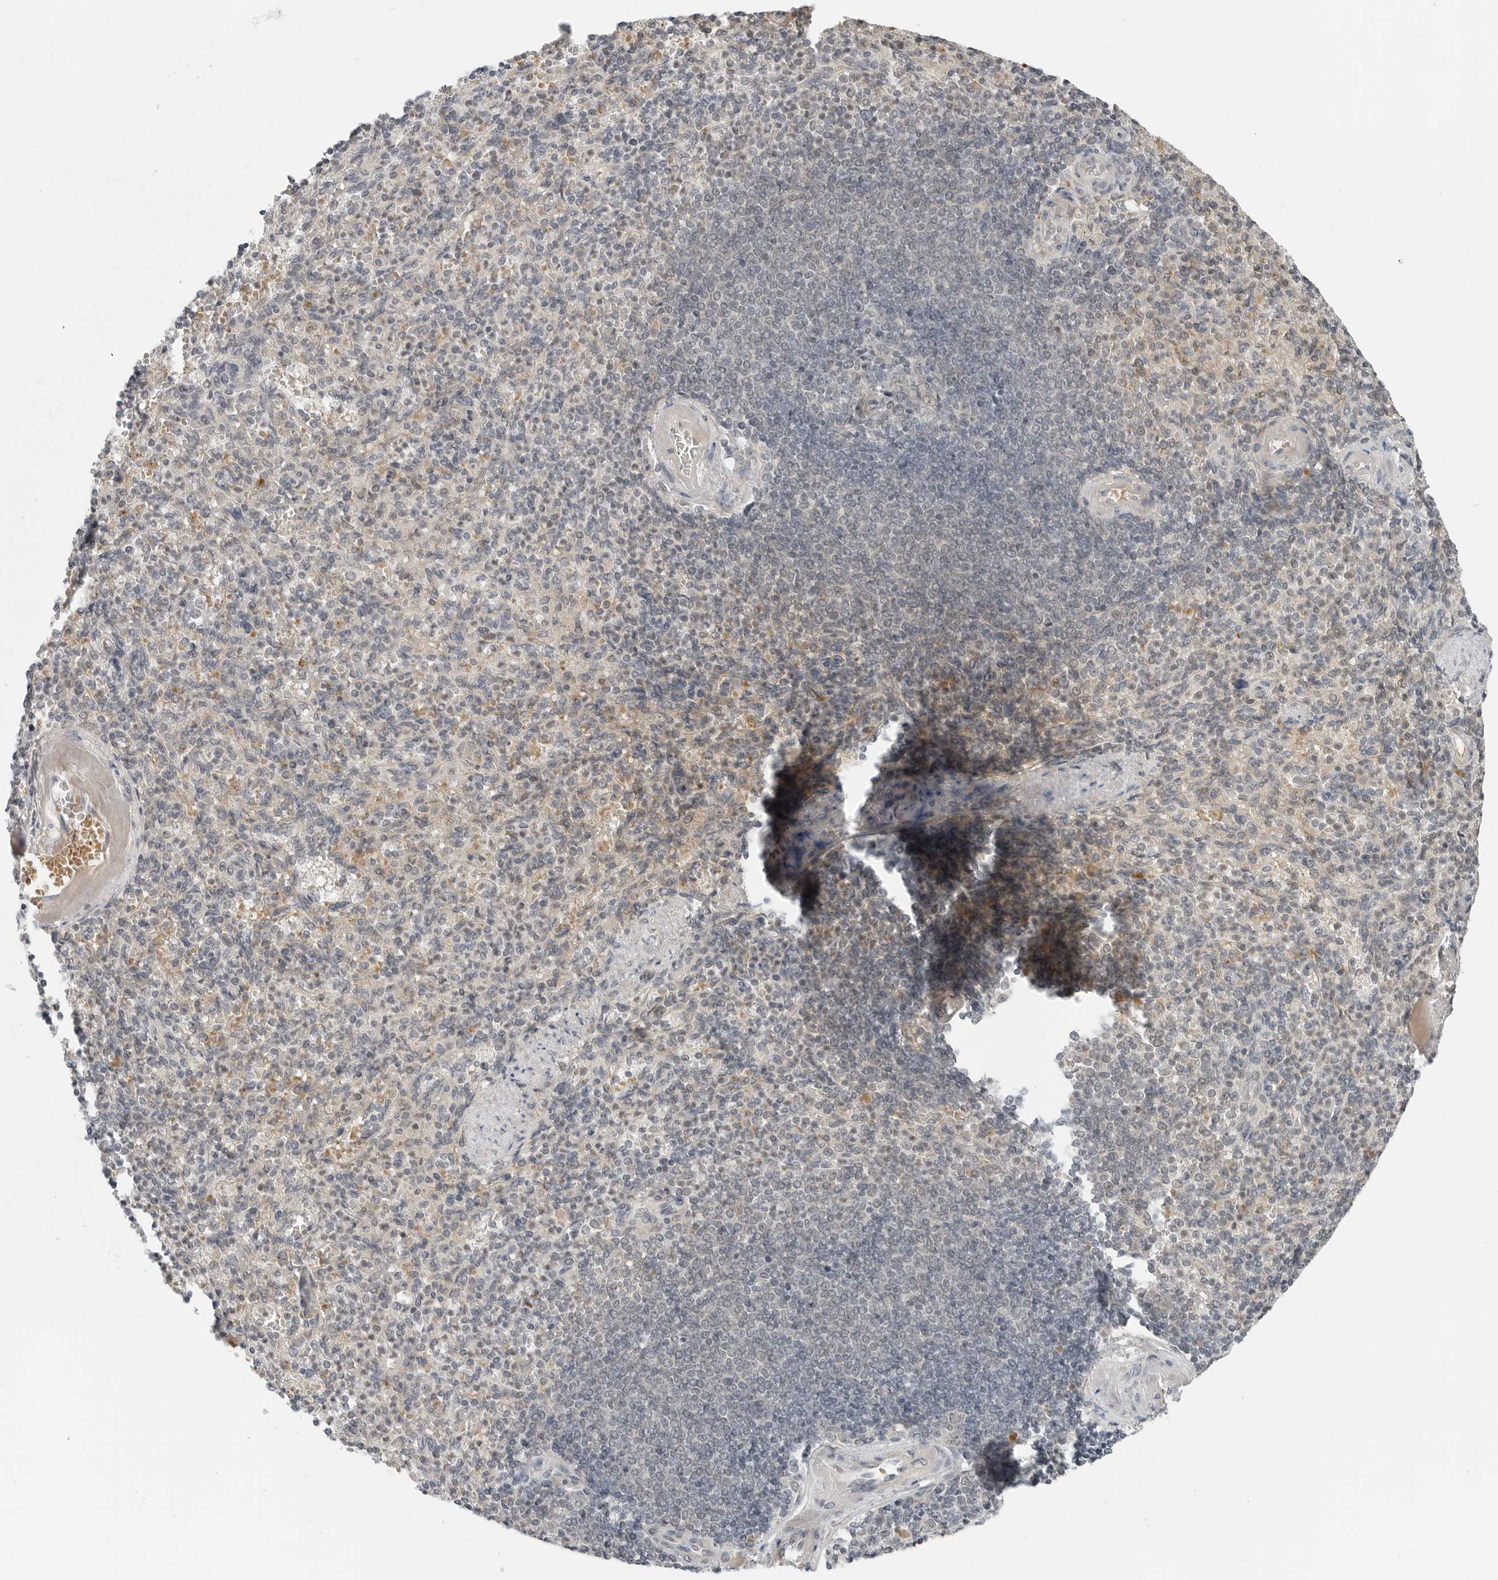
{"staining": {"intensity": "negative", "quantity": "none", "location": "none"}, "tissue": "spleen", "cell_type": "Cells in red pulp", "image_type": "normal", "snomed": [{"axis": "morphology", "description": "Normal tissue, NOS"}, {"axis": "topography", "description": "Spleen"}], "caption": "High power microscopy image of an immunohistochemistry (IHC) image of benign spleen, revealing no significant staining in cells in red pulp.", "gene": "FCRLB", "patient": {"sex": "female", "age": 74}}